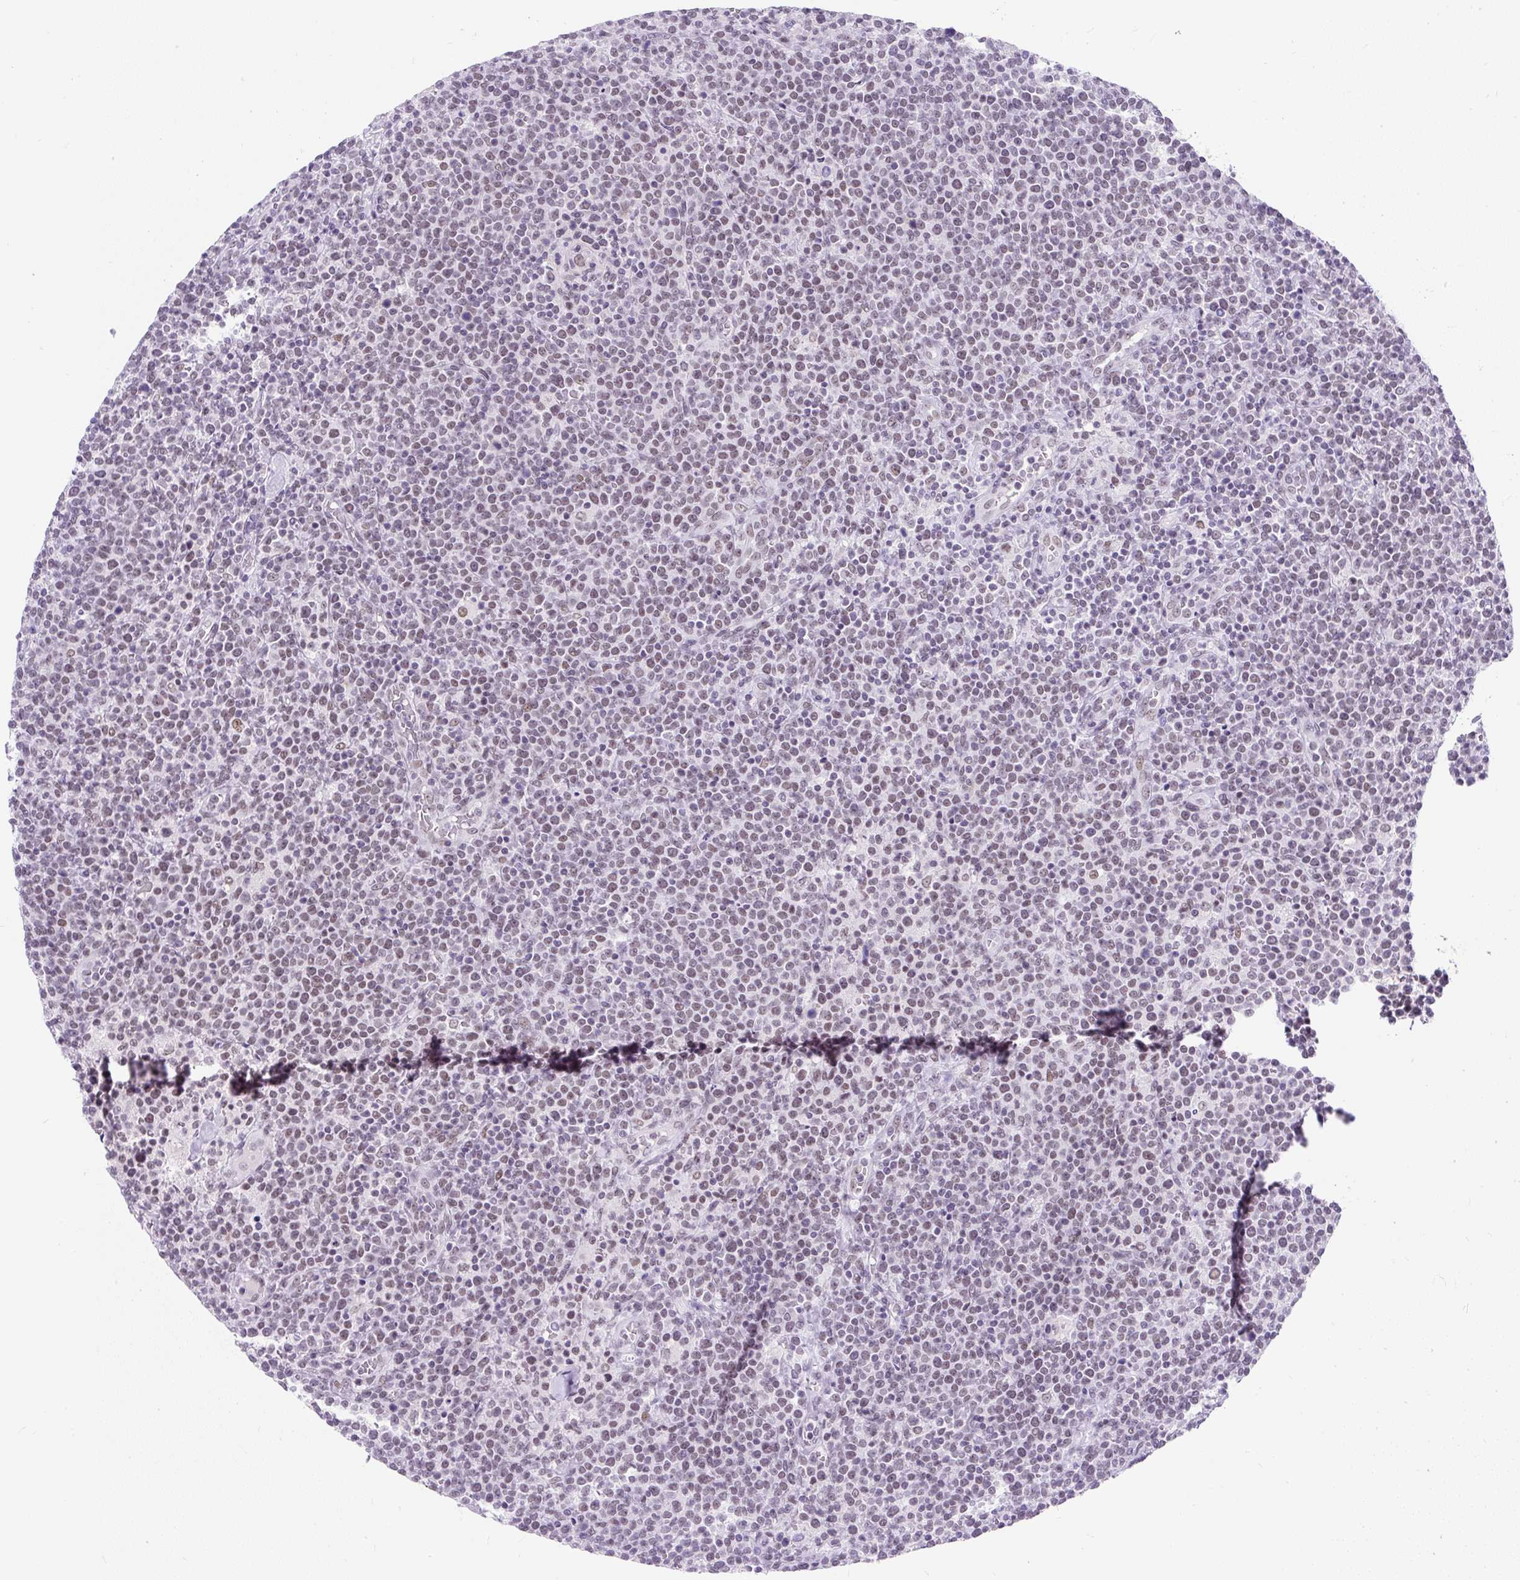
{"staining": {"intensity": "moderate", "quantity": "25%-75%", "location": "nuclear"}, "tissue": "lymphoma", "cell_type": "Tumor cells", "image_type": "cancer", "snomed": [{"axis": "morphology", "description": "Malignant lymphoma, non-Hodgkin's type, High grade"}, {"axis": "topography", "description": "Lymph node"}], "caption": "A high-resolution image shows immunohistochemistry staining of lymphoma, which demonstrates moderate nuclear expression in approximately 25%-75% of tumor cells.", "gene": "PLCXD2", "patient": {"sex": "male", "age": 61}}